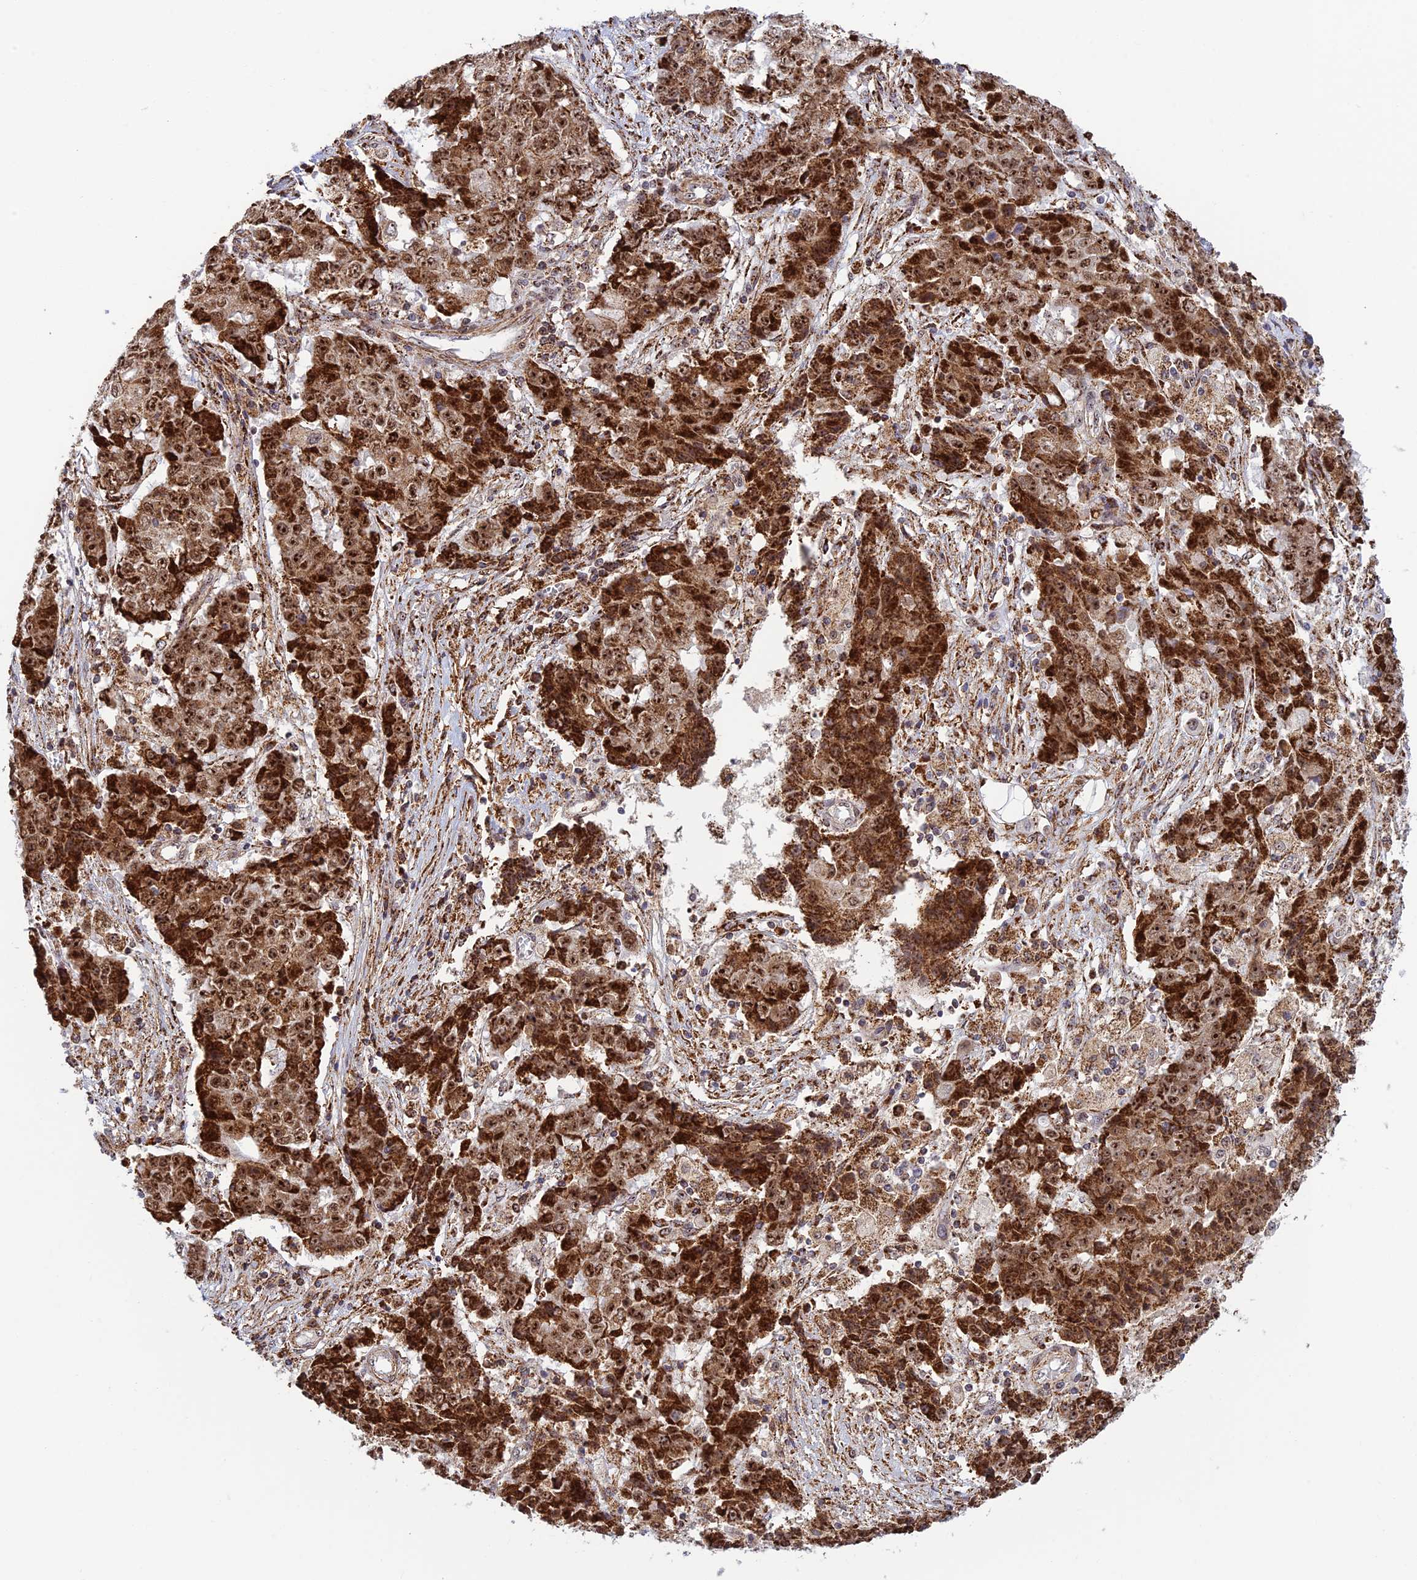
{"staining": {"intensity": "strong", "quantity": ">75%", "location": "cytoplasmic/membranous,nuclear"}, "tissue": "ovarian cancer", "cell_type": "Tumor cells", "image_type": "cancer", "snomed": [{"axis": "morphology", "description": "Carcinoma, endometroid"}, {"axis": "topography", "description": "Ovary"}], "caption": "A high-resolution histopathology image shows IHC staining of ovarian cancer, which demonstrates strong cytoplasmic/membranous and nuclear expression in approximately >75% of tumor cells.", "gene": "POLR1G", "patient": {"sex": "female", "age": 42}}